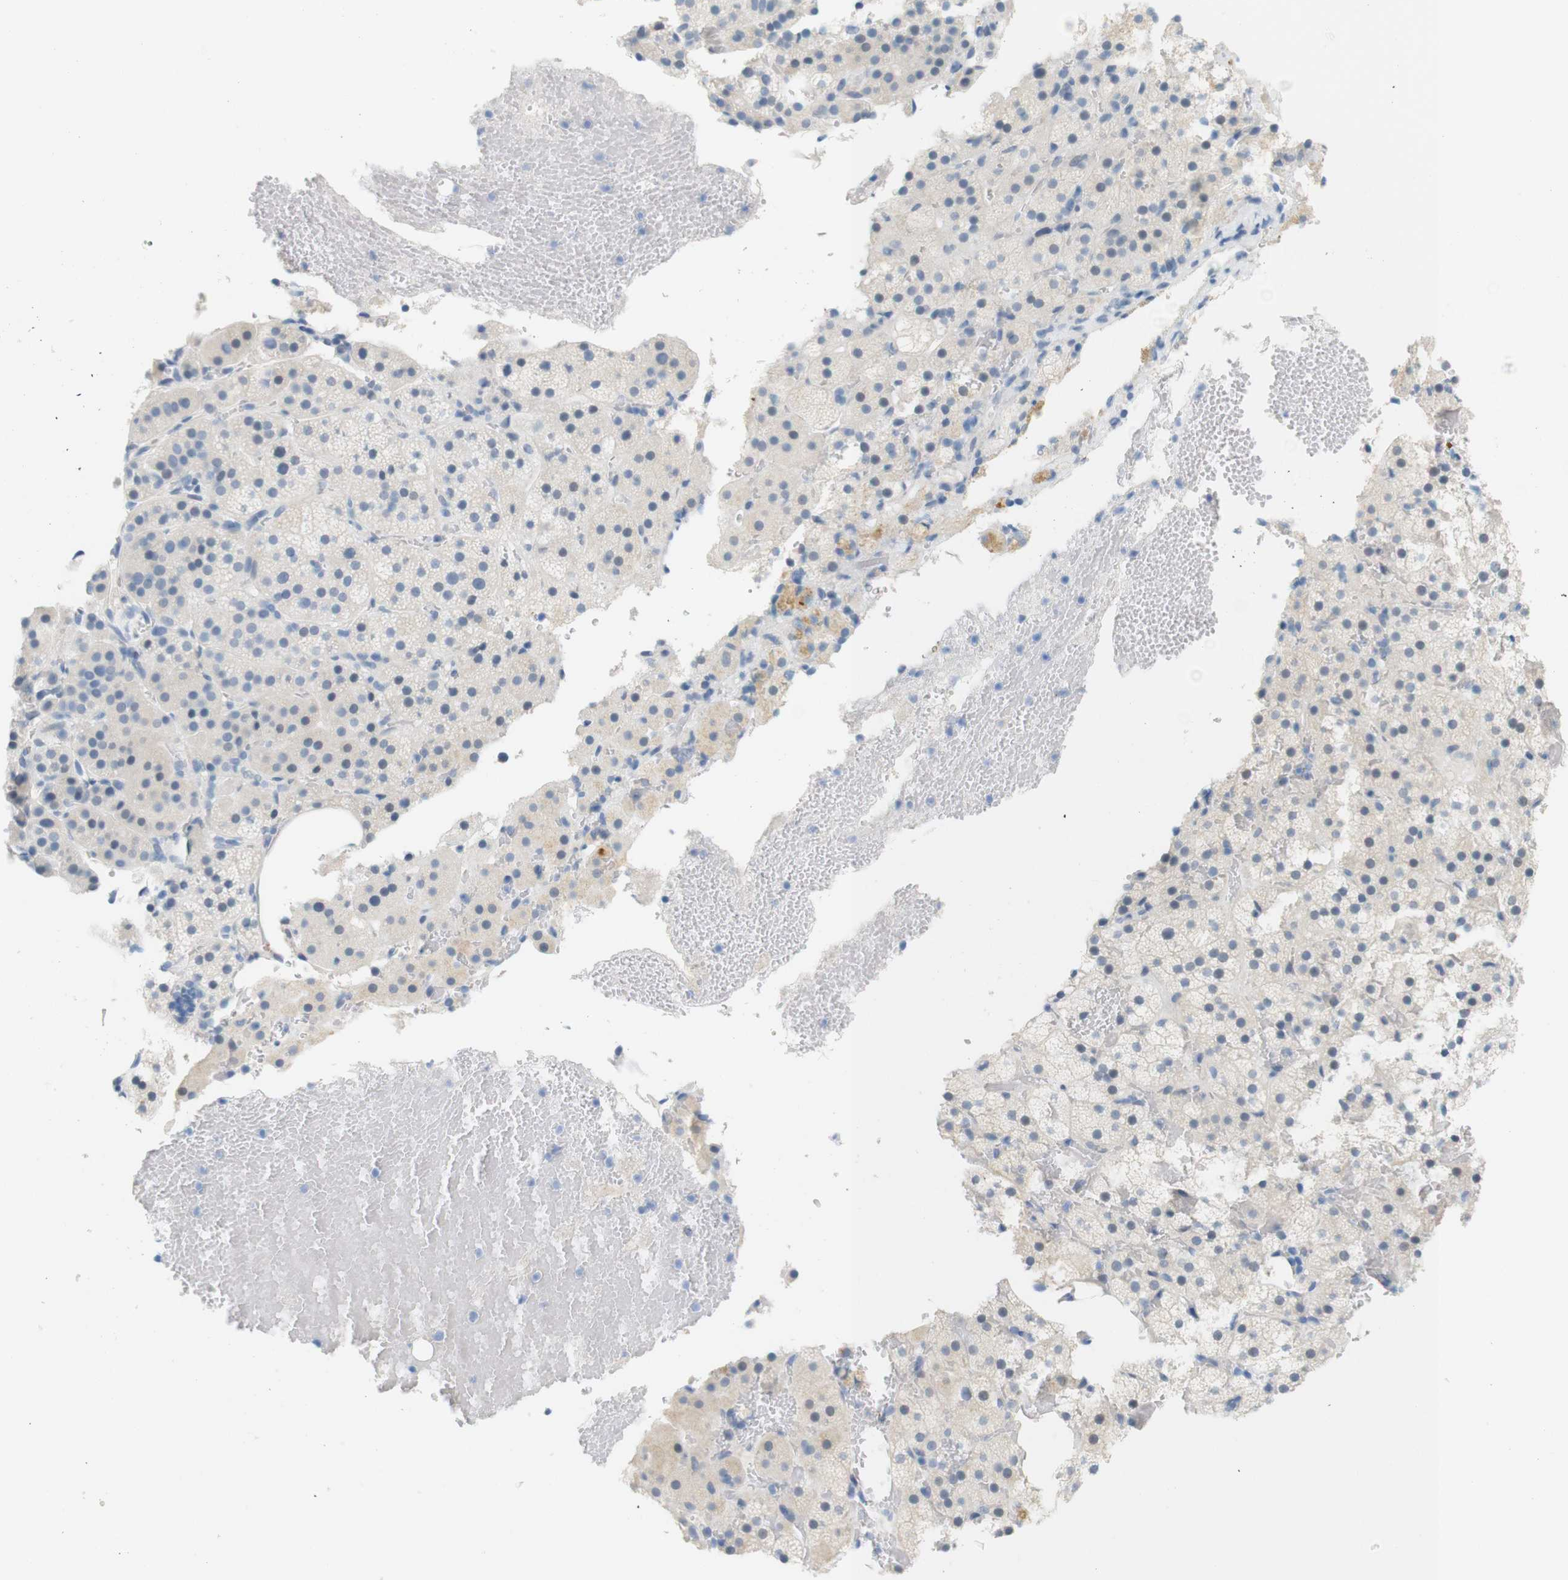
{"staining": {"intensity": "negative", "quantity": "none", "location": "none"}, "tissue": "adrenal gland", "cell_type": "Glandular cells", "image_type": "normal", "snomed": [{"axis": "morphology", "description": "Normal tissue, NOS"}, {"axis": "topography", "description": "Adrenal gland"}], "caption": "DAB immunohistochemical staining of normal adrenal gland reveals no significant staining in glandular cells.", "gene": "HRH2", "patient": {"sex": "female", "age": 59}}